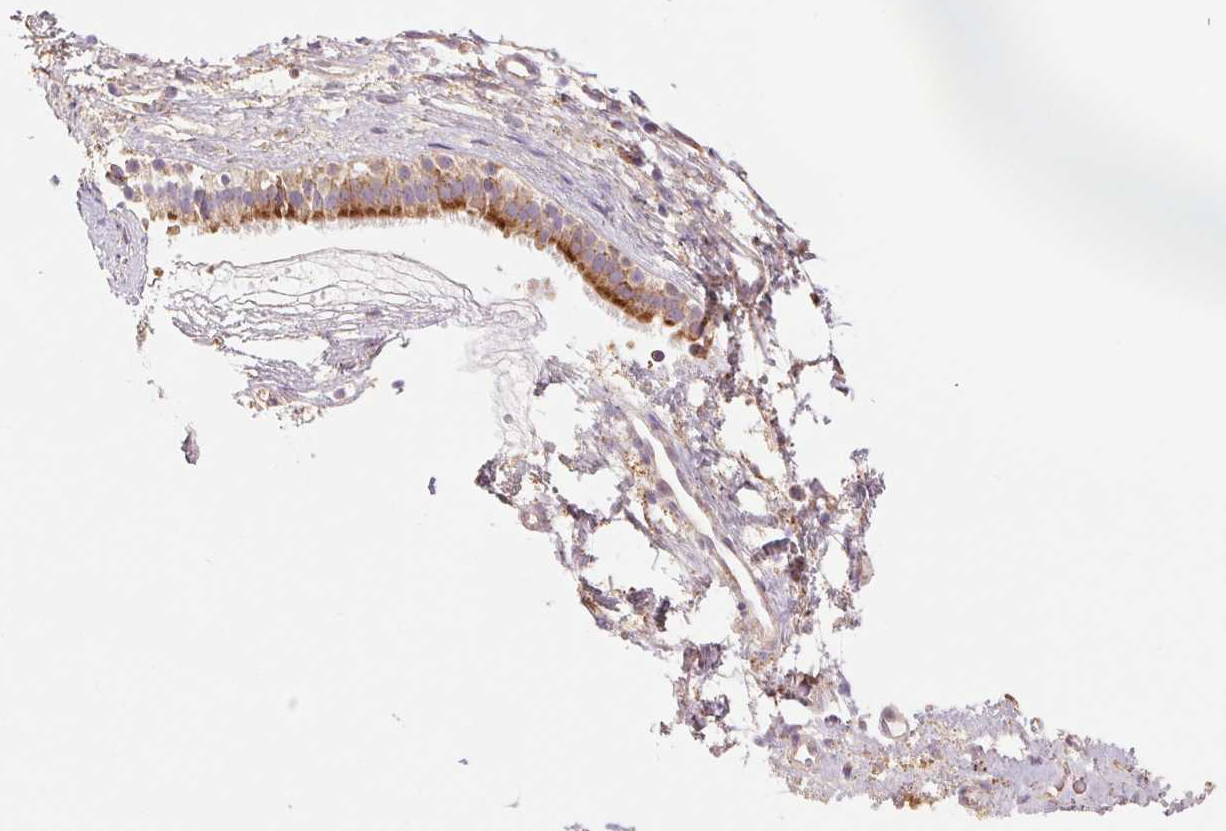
{"staining": {"intensity": "moderate", "quantity": ">75%", "location": "cytoplasmic/membranous"}, "tissue": "nasopharynx", "cell_type": "Respiratory epithelial cells", "image_type": "normal", "snomed": [{"axis": "morphology", "description": "Normal tissue, NOS"}, {"axis": "topography", "description": "Nasopharynx"}], "caption": "An image of human nasopharynx stained for a protein displays moderate cytoplasmic/membranous brown staining in respiratory epithelial cells.", "gene": "DGUOK", "patient": {"sex": "male", "age": 24}}